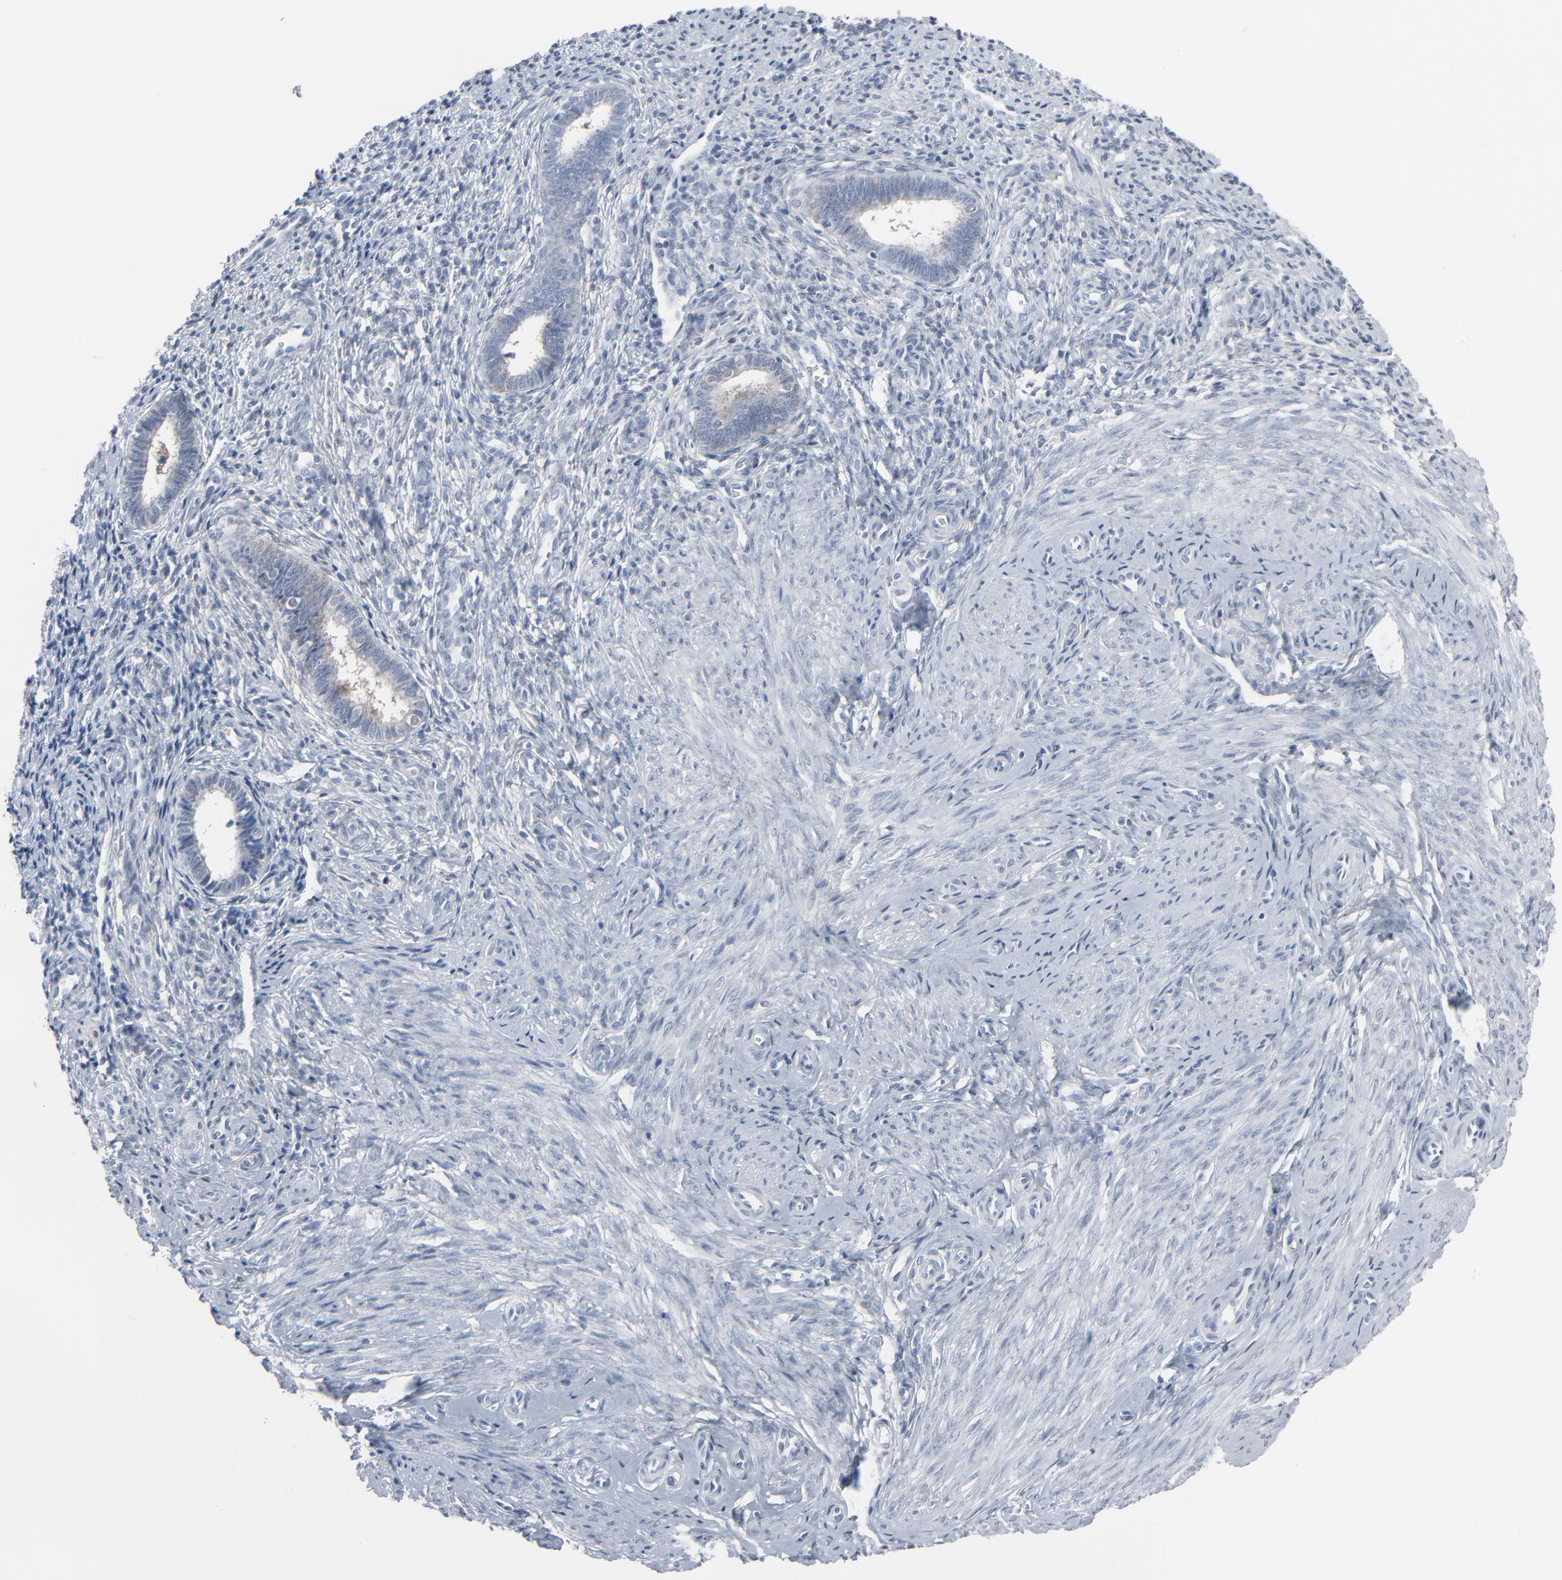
{"staining": {"intensity": "negative", "quantity": "none", "location": "none"}, "tissue": "endometrium", "cell_type": "Cells in endometrial stroma", "image_type": "normal", "snomed": [{"axis": "morphology", "description": "Normal tissue, NOS"}, {"axis": "topography", "description": "Endometrium"}], "caption": "This is a histopathology image of immunohistochemistry staining of benign endometrium, which shows no positivity in cells in endometrial stroma.", "gene": "PHGDH", "patient": {"sex": "female", "age": 27}}